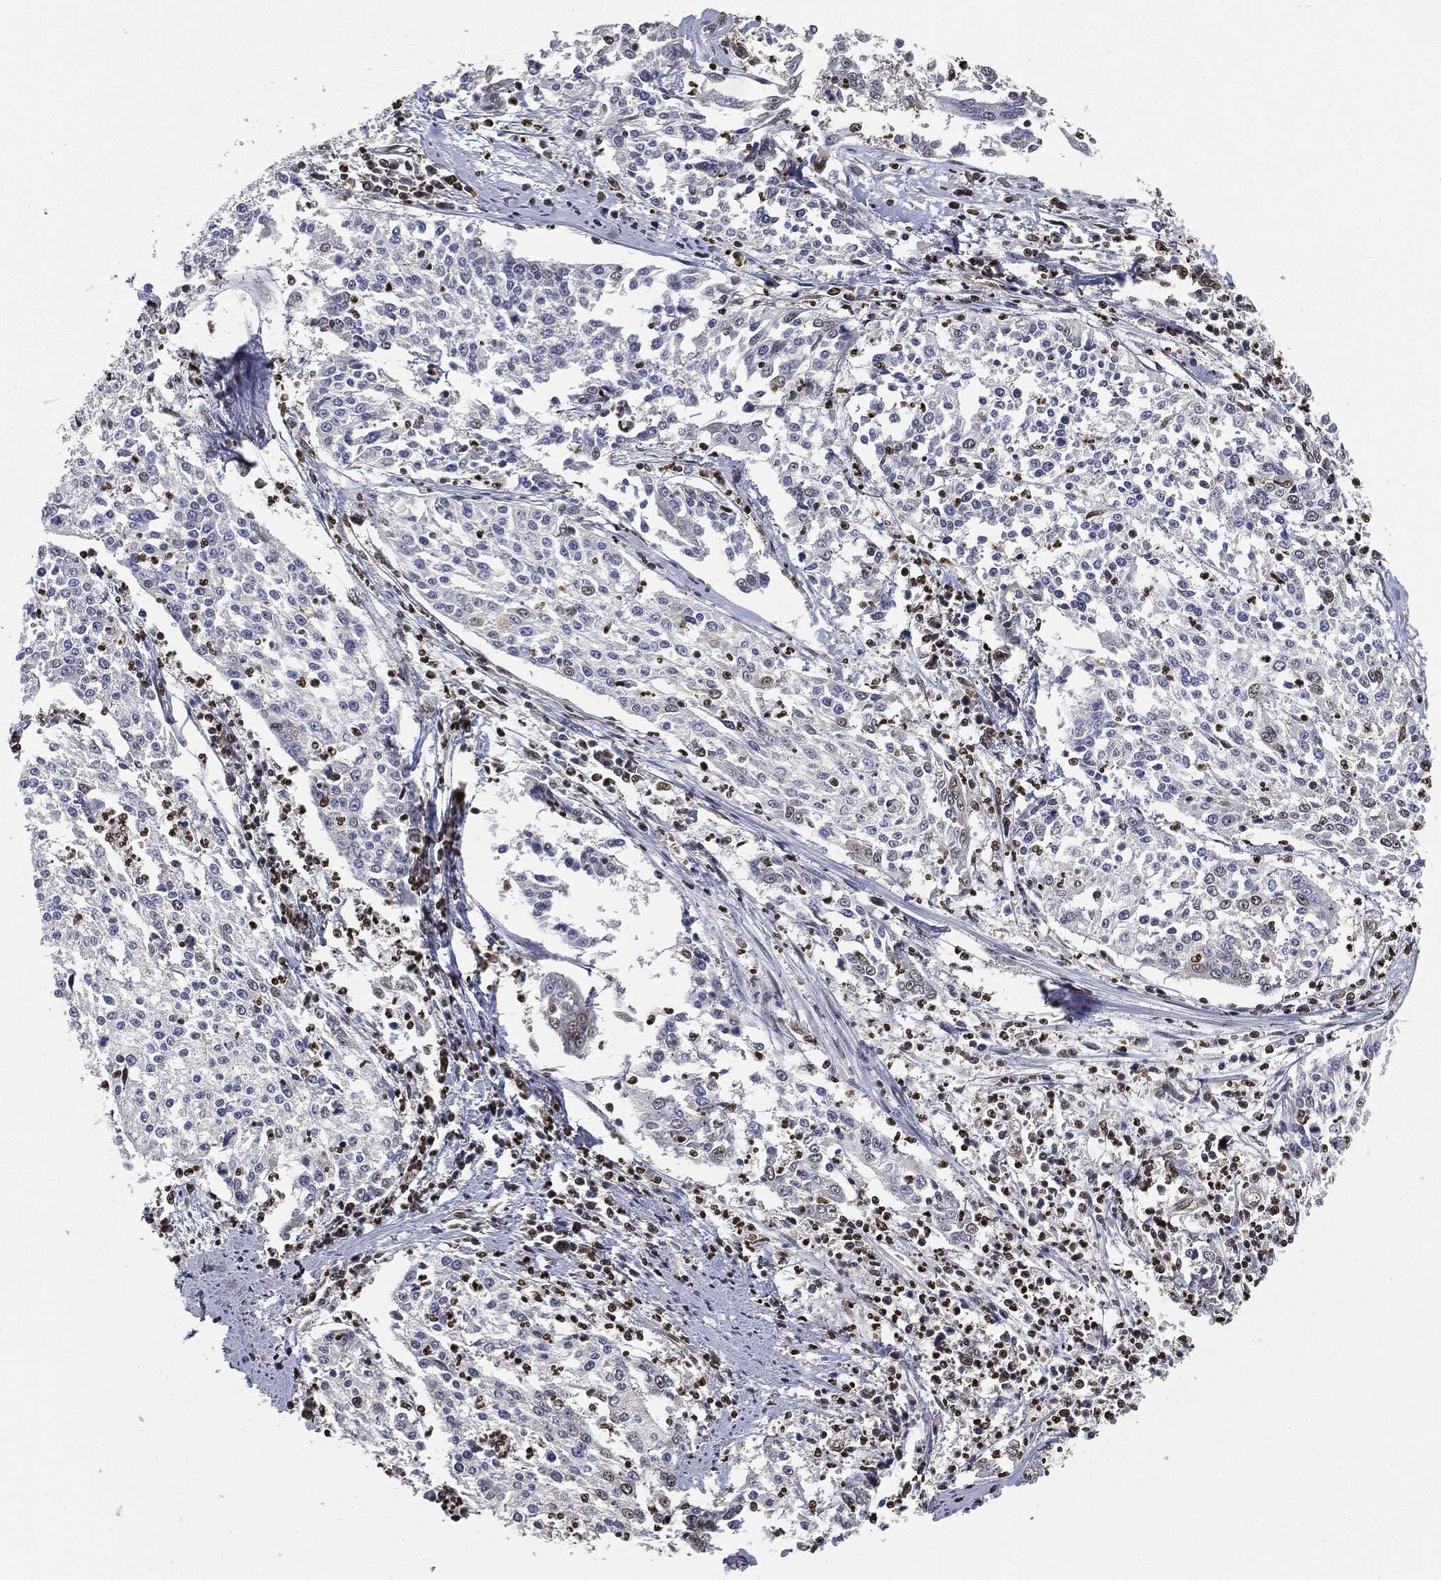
{"staining": {"intensity": "weak", "quantity": "<25%", "location": "nuclear"}, "tissue": "cervical cancer", "cell_type": "Tumor cells", "image_type": "cancer", "snomed": [{"axis": "morphology", "description": "Squamous cell carcinoma, NOS"}, {"axis": "topography", "description": "Cervix"}], "caption": "DAB immunohistochemical staining of cervical cancer exhibits no significant expression in tumor cells.", "gene": "TBC1D22A", "patient": {"sex": "female", "age": 41}}